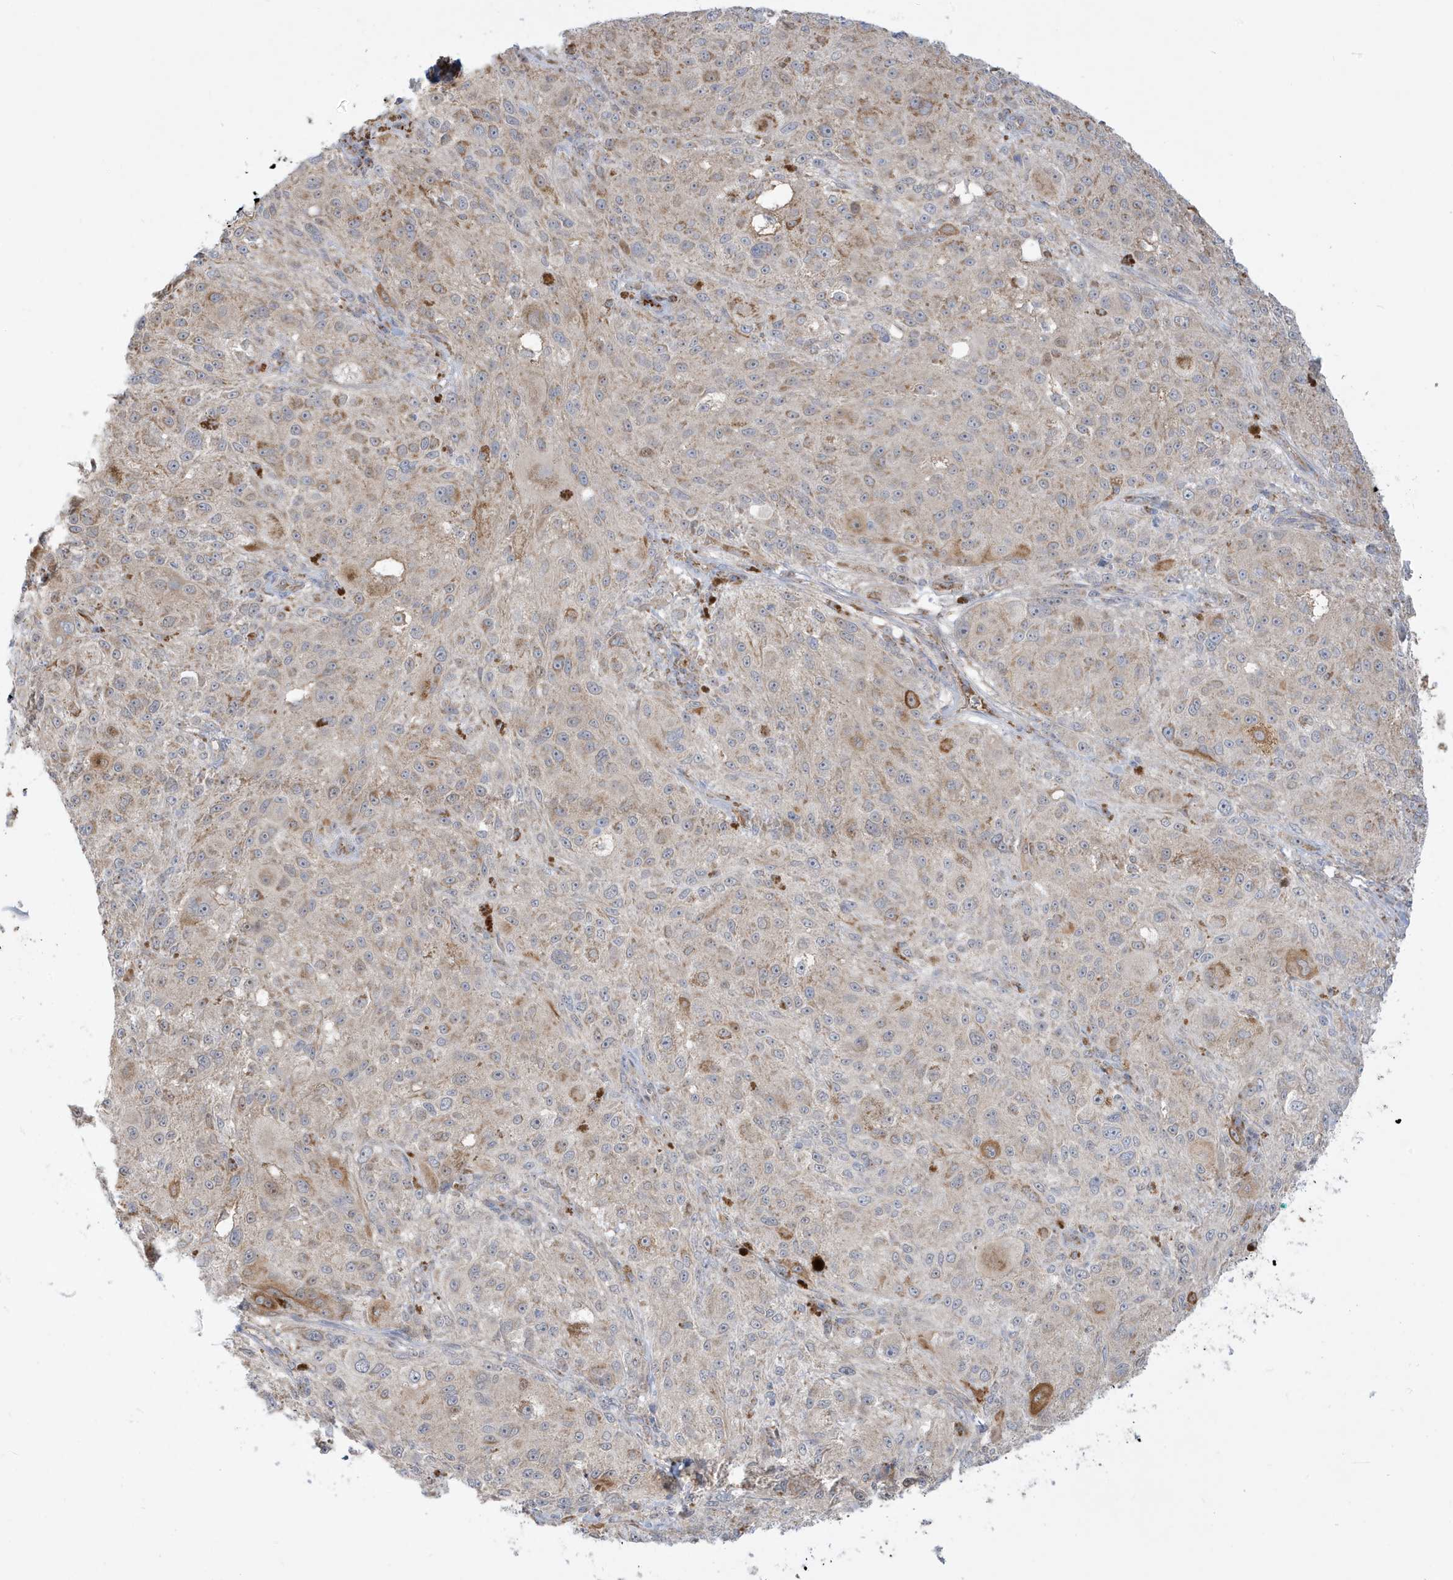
{"staining": {"intensity": "moderate", "quantity": "<25%", "location": "cytoplasmic/membranous"}, "tissue": "melanoma", "cell_type": "Tumor cells", "image_type": "cancer", "snomed": [{"axis": "morphology", "description": "Necrosis, NOS"}, {"axis": "morphology", "description": "Malignant melanoma, NOS"}, {"axis": "topography", "description": "Skin"}], "caption": "Brown immunohistochemical staining in human melanoma shows moderate cytoplasmic/membranous expression in approximately <25% of tumor cells.", "gene": "IFT57", "patient": {"sex": "female", "age": 87}}